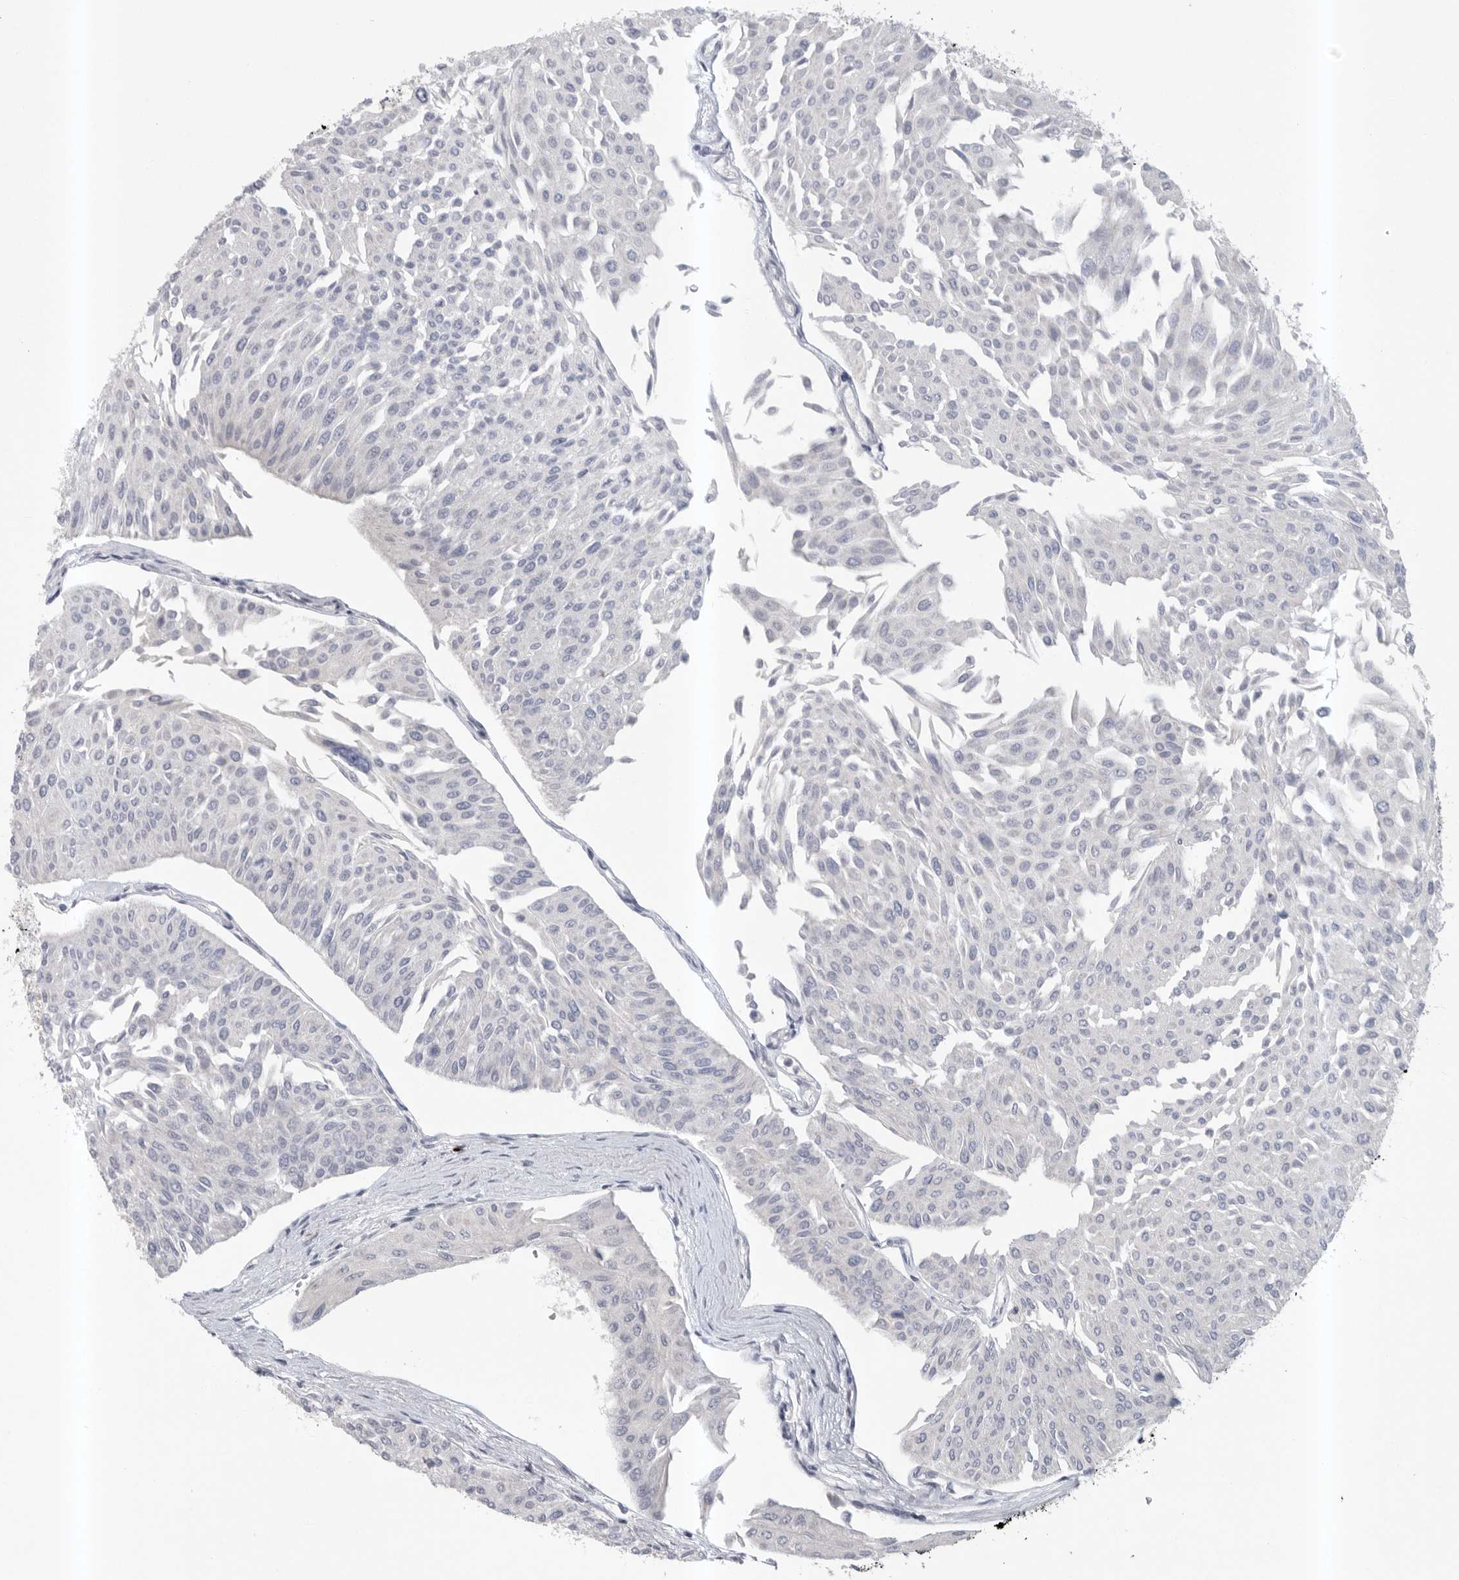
{"staining": {"intensity": "negative", "quantity": "none", "location": "none"}, "tissue": "urothelial cancer", "cell_type": "Tumor cells", "image_type": "cancer", "snomed": [{"axis": "morphology", "description": "Urothelial carcinoma, Low grade"}, {"axis": "topography", "description": "Urinary bladder"}], "caption": "The histopathology image shows no staining of tumor cells in urothelial cancer.", "gene": "TMEM69", "patient": {"sex": "male", "age": 67}}